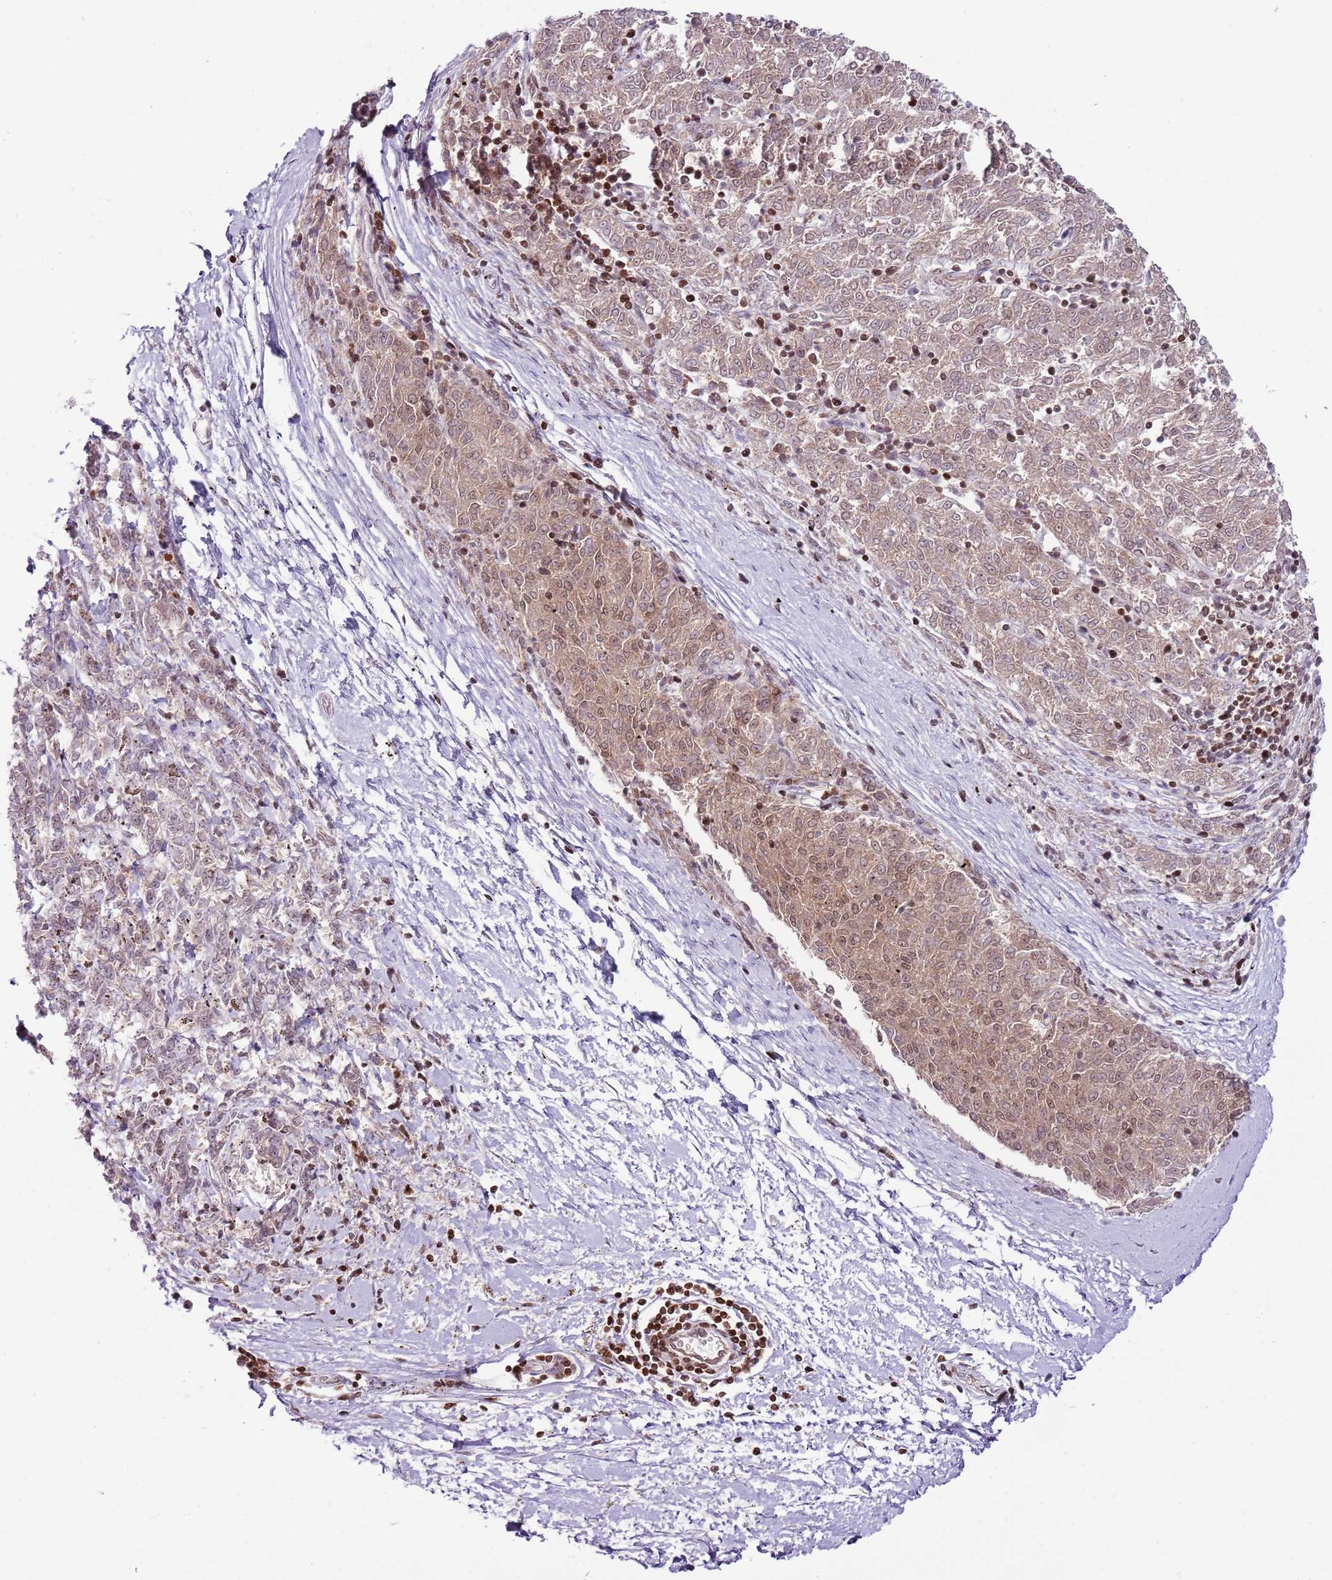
{"staining": {"intensity": "weak", "quantity": "25%-75%", "location": "cytoplasmic/membranous,nuclear"}, "tissue": "melanoma", "cell_type": "Tumor cells", "image_type": "cancer", "snomed": [{"axis": "morphology", "description": "Malignant melanoma, NOS"}, {"axis": "topography", "description": "Skin"}], "caption": "Approximately 25%-75% of tumor cells in malignant melanoma demonstrate weak cytoplasmic/membranous and nuclear protein positivity as visualized by brown immunohistochemical staining.", "gene": "SELENOH", "patient": {"sex": "female", "age": 72}}